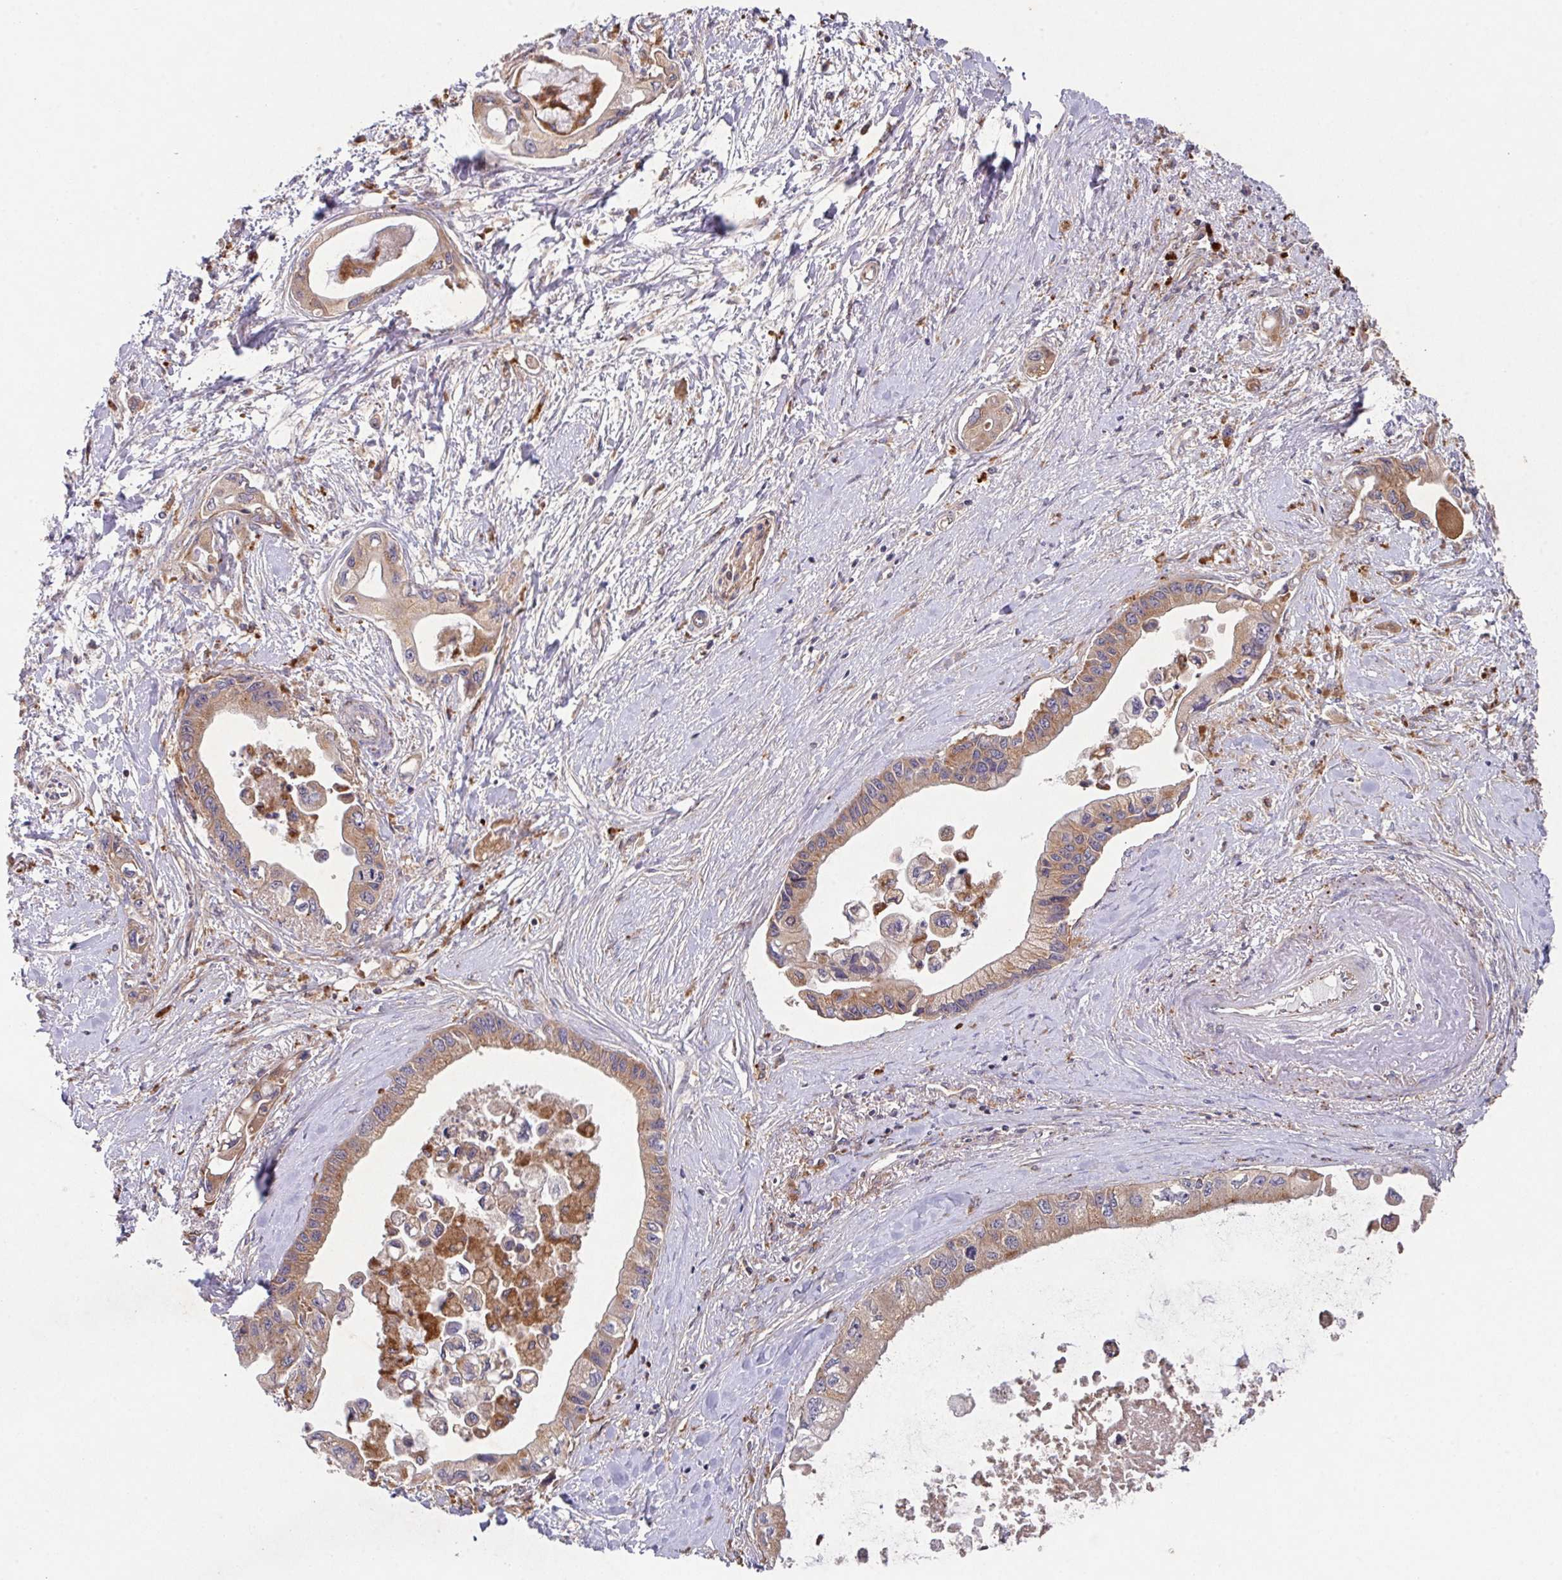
{"staining": {"intensity": "moderate", "quantity": ">75%", "location": "cytoplasmic/membranous"}, "tissue": "pancreatic cancer", "cell_type": "Tumor cells", "image_type": "cancer", "snomed": [{"axis": "morphology", "description": "Adenocarcinoma, NOS"}, {"axis": "topography", "description": "Pancreas"}], "caption": "Adenocarcinoma (pancreatic) stained with a brown dye shows moderate cytoplasmic/membranous positive expression in approximately >75% of tumor cells.", "gene": "TRIM14", "patient": {"sex": "male", "age": 61}}